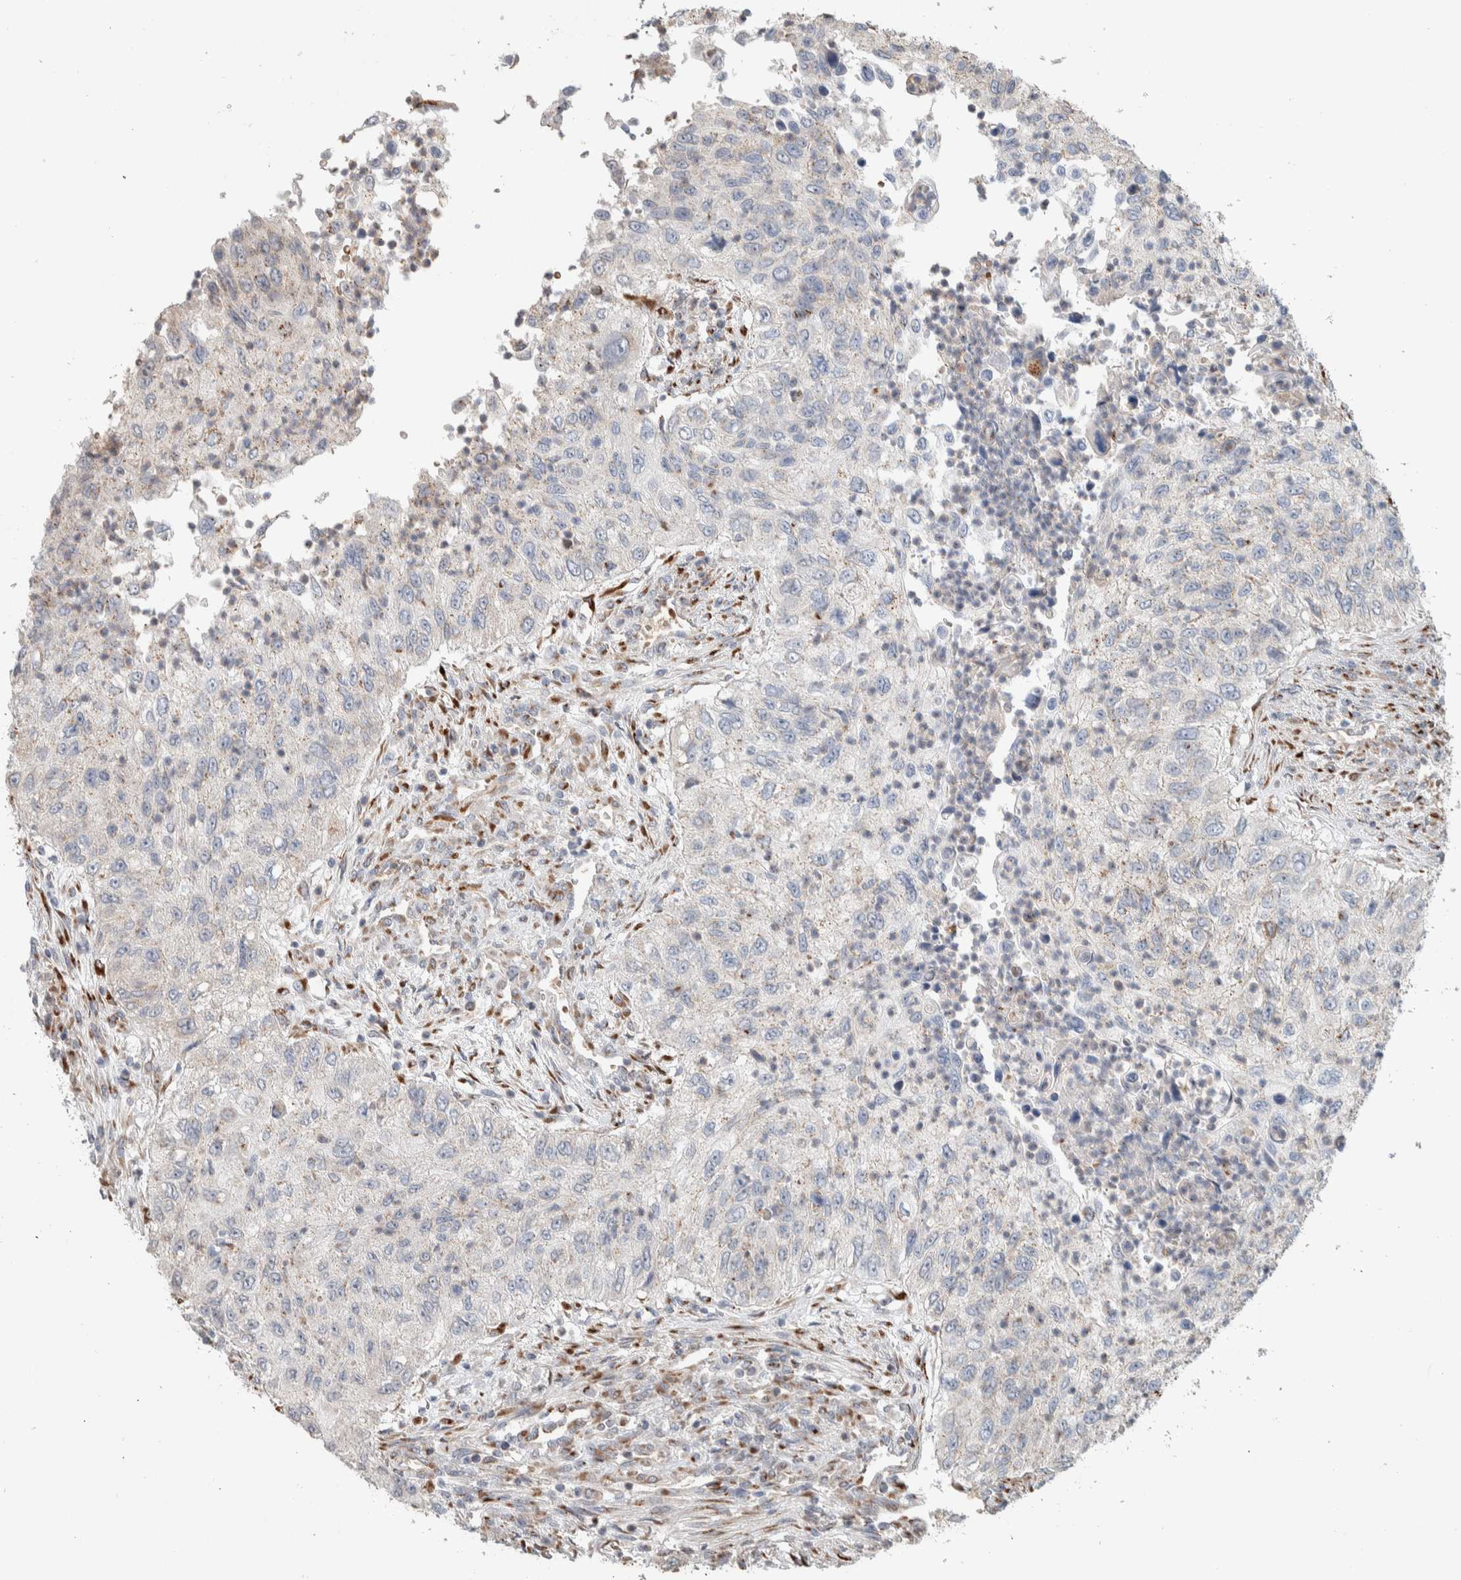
{"staining": {"intensity": "weak", "quantity": "<25%", "location": "cytoplasmic/membranous"}, "tissue": "urothelial cancer", "cell_type": "Tumor cells", "image_type": "cancer", "snomed": [{"axis": "morphology", "description": "Urothelial carcinoma, High grade"}, {"axis": "topography", "description": "Urinary bladder"}], "caption": "Tumor cells are negative for protein expression in human urothelial carcinoma (high-grade).", "gene": "SLC38A10", "patient": {"sex": "female", "age": 60}}